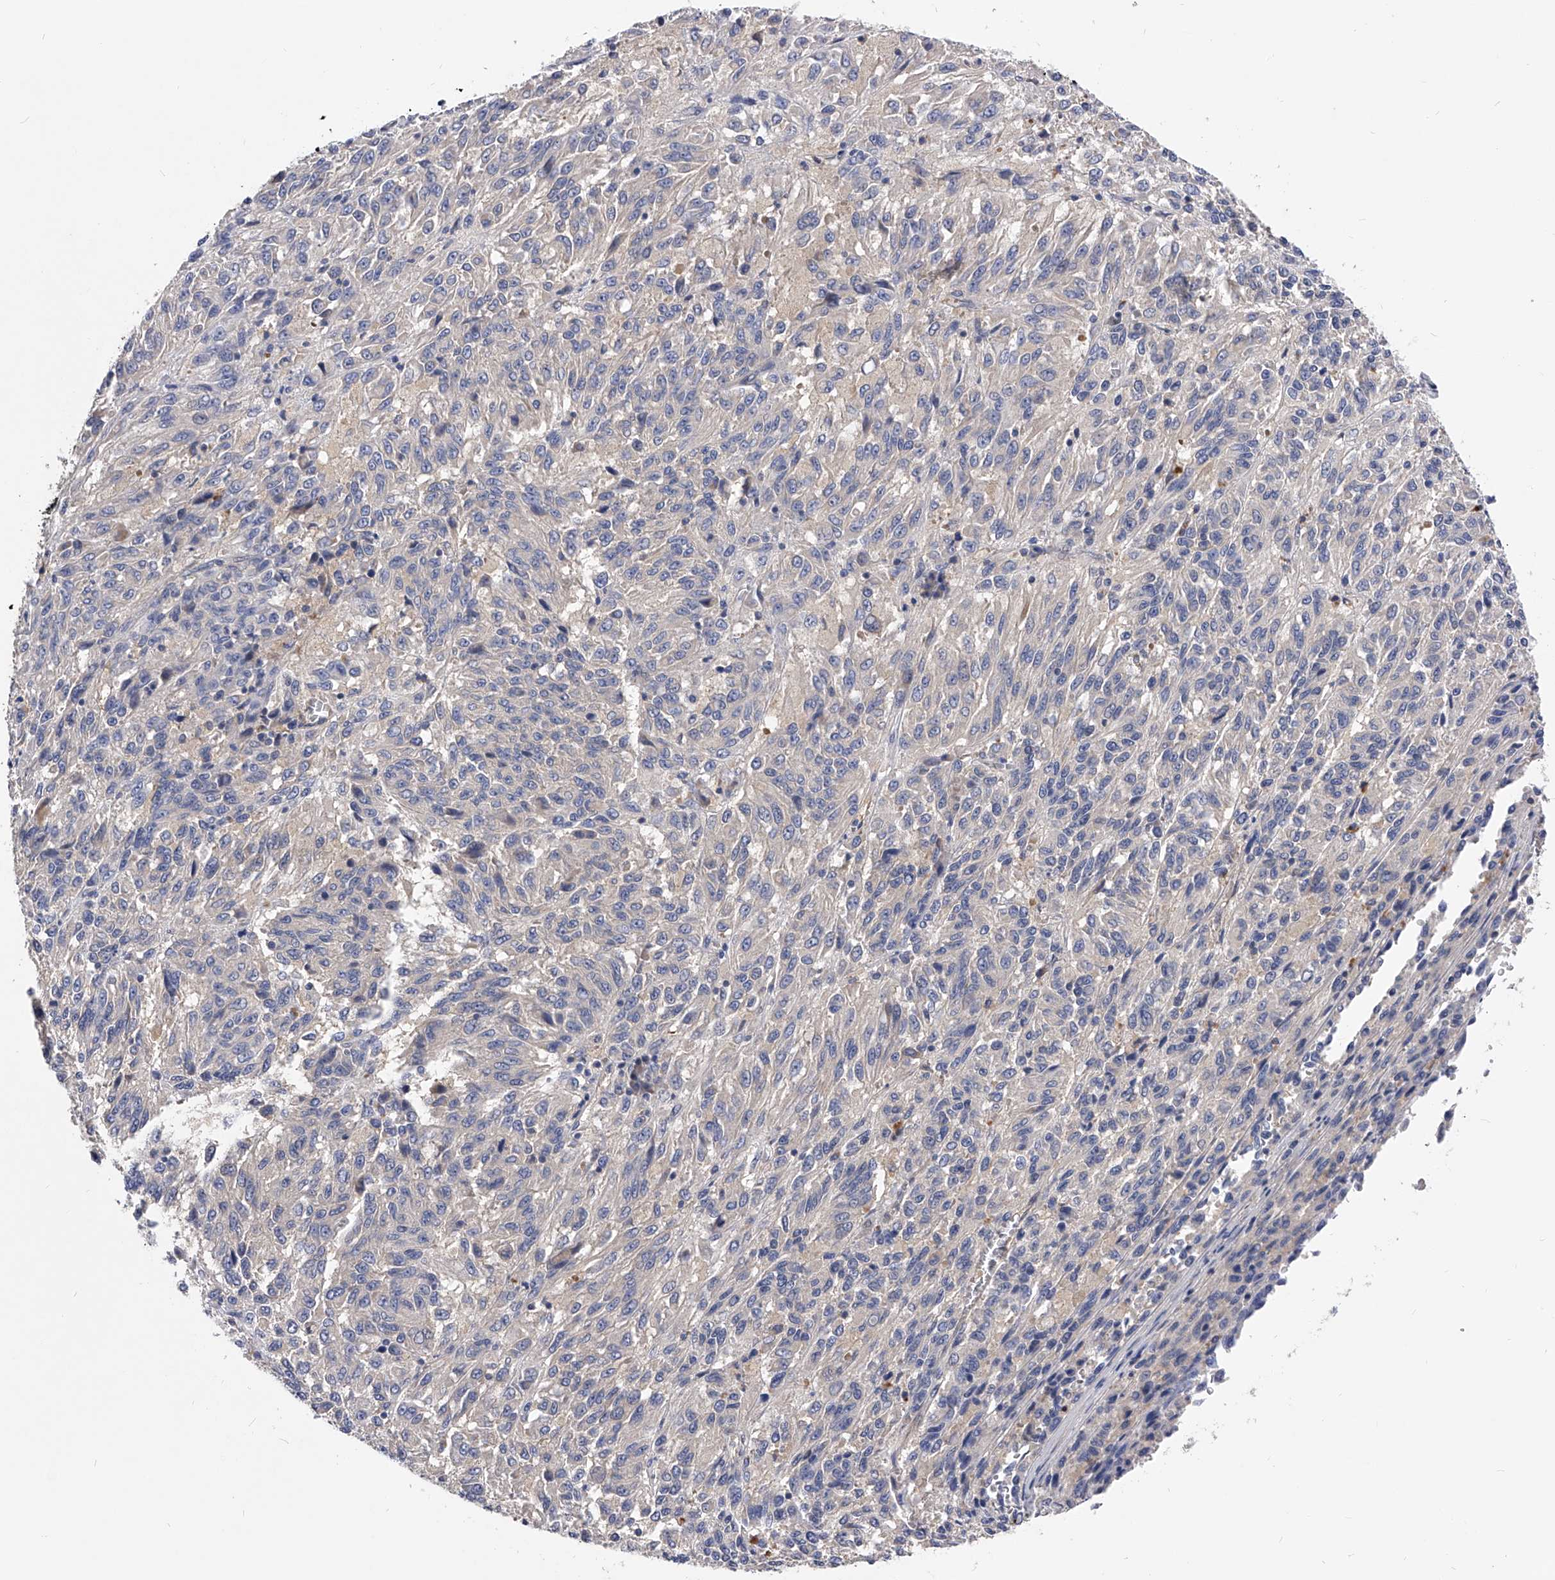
{"staining": {"intensity": "negative", "quantity": "none", "location": "none"}, "tissue": "melanoma", "cell_type": "Tumor cells", "image_type": "cancer", "snomed": [{"axis": "morphology", "description": "Malignant melanoma, Metastatic site"}, {"axis": "topography", "description": "Lung"}], "caption": "IHC histopathology image of neoplastic tissue: melanoma stained with DAB (3,3'-diaminobenzidine) displays no significant protein expression in tumor cells. (DAB immunohistochemistry (IHC), high magnification).", "gene": "PPP5C", "patient": {"sex": "male", "age": 64}}